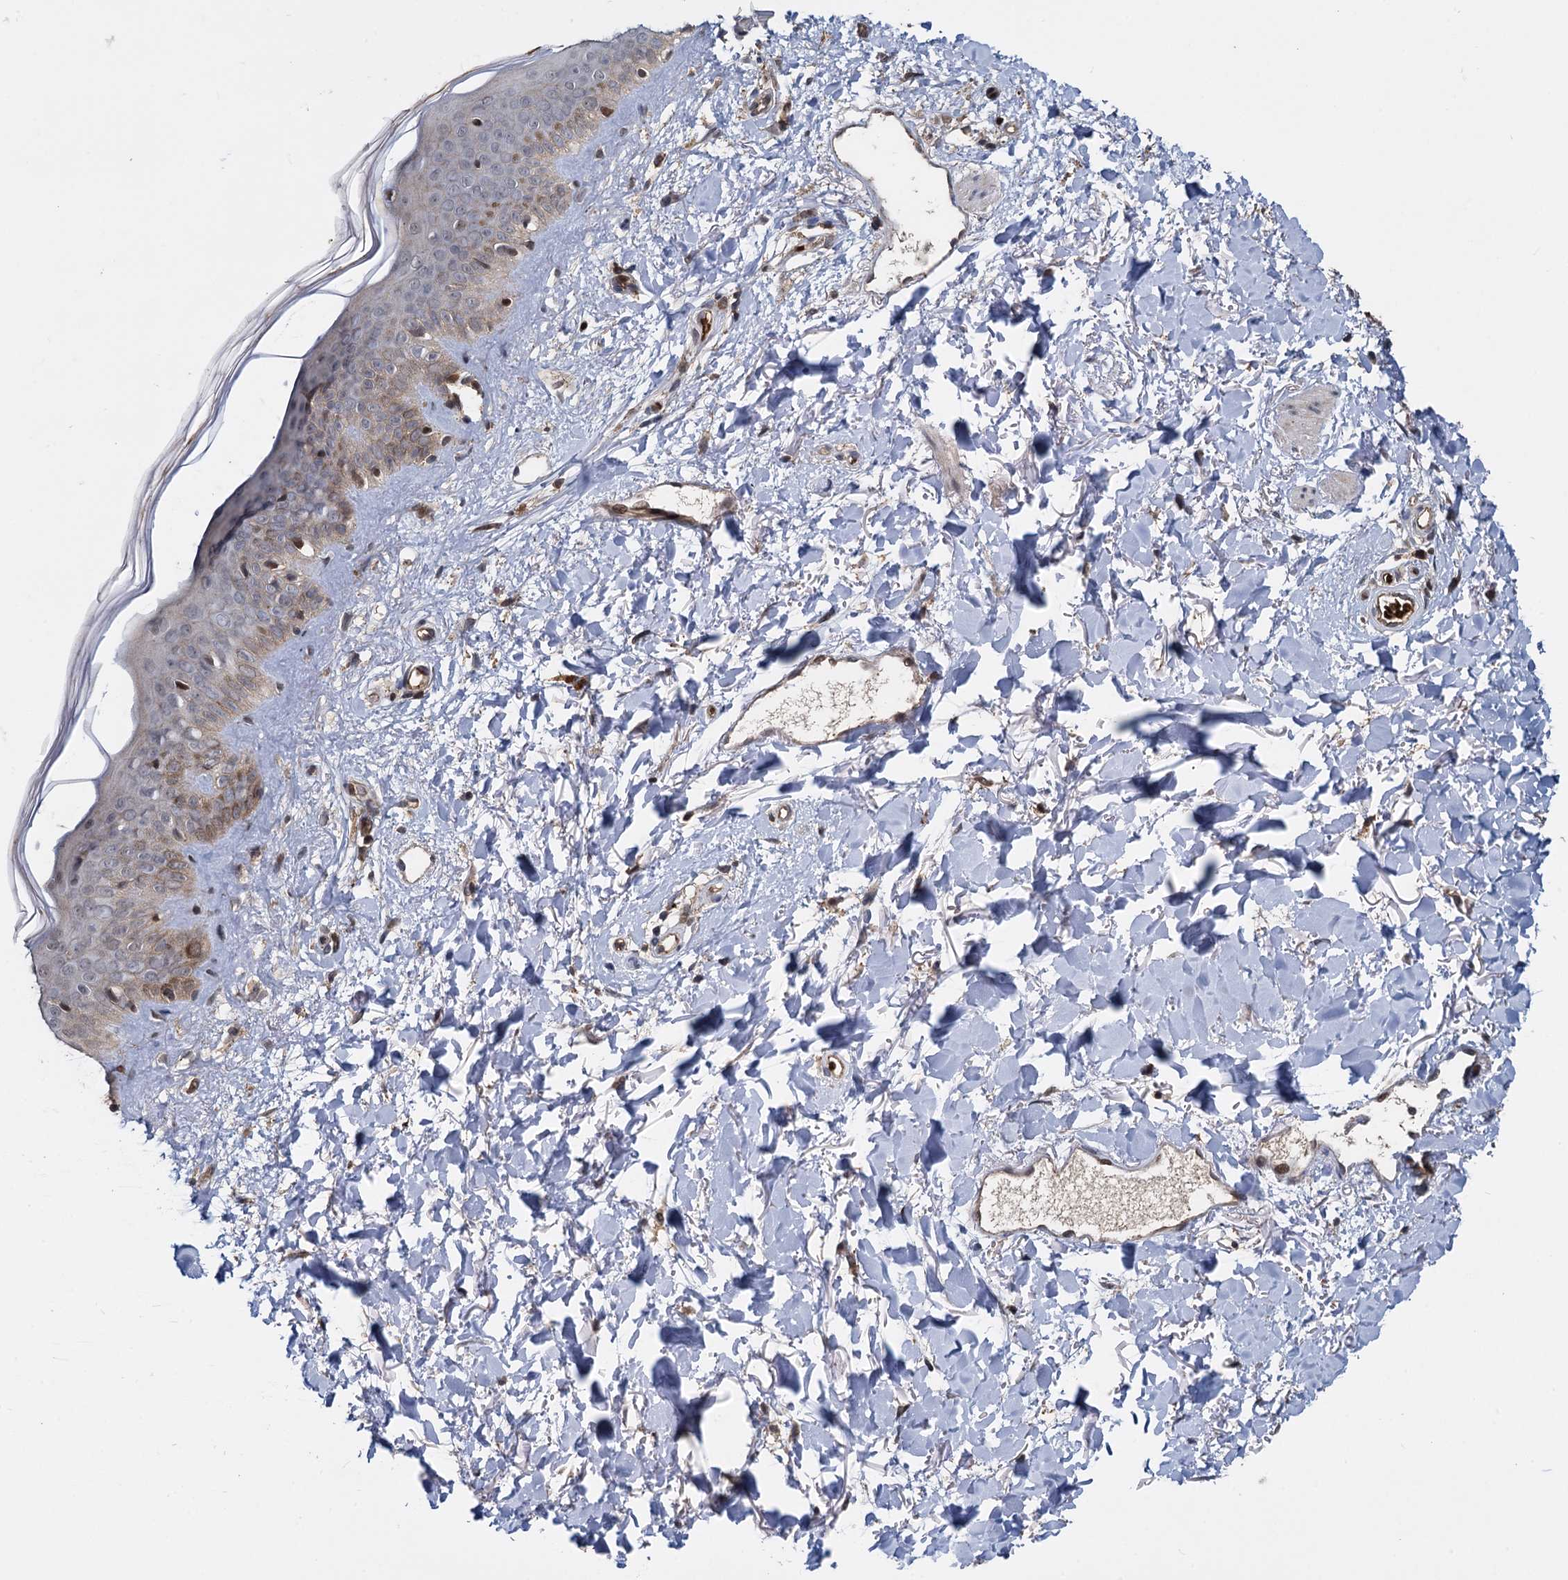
{"staining": {"intensity": "moderate", "quantity": "25%-75%", "location": "nuclear"}, "tissue": "skin", "cell_type": "Fibroblasts", "image_type": "normal", "snomed": [{"axis": "morphology", "description": "Normal tissue, NOS"}, {"axis": "topography", "description": "Skin"}], "caption": "High-power microscopy captured an immunohistochemistry photomicrograph of unremarkable skin, revealing moderate nuclear expression in approximately 25%-75% of fibroblasts. (brown staining indicates protein expression, while blue staining denotes nuclei).", "gene": "FANCI", "patient": {"sex": "female", "age": 58}}